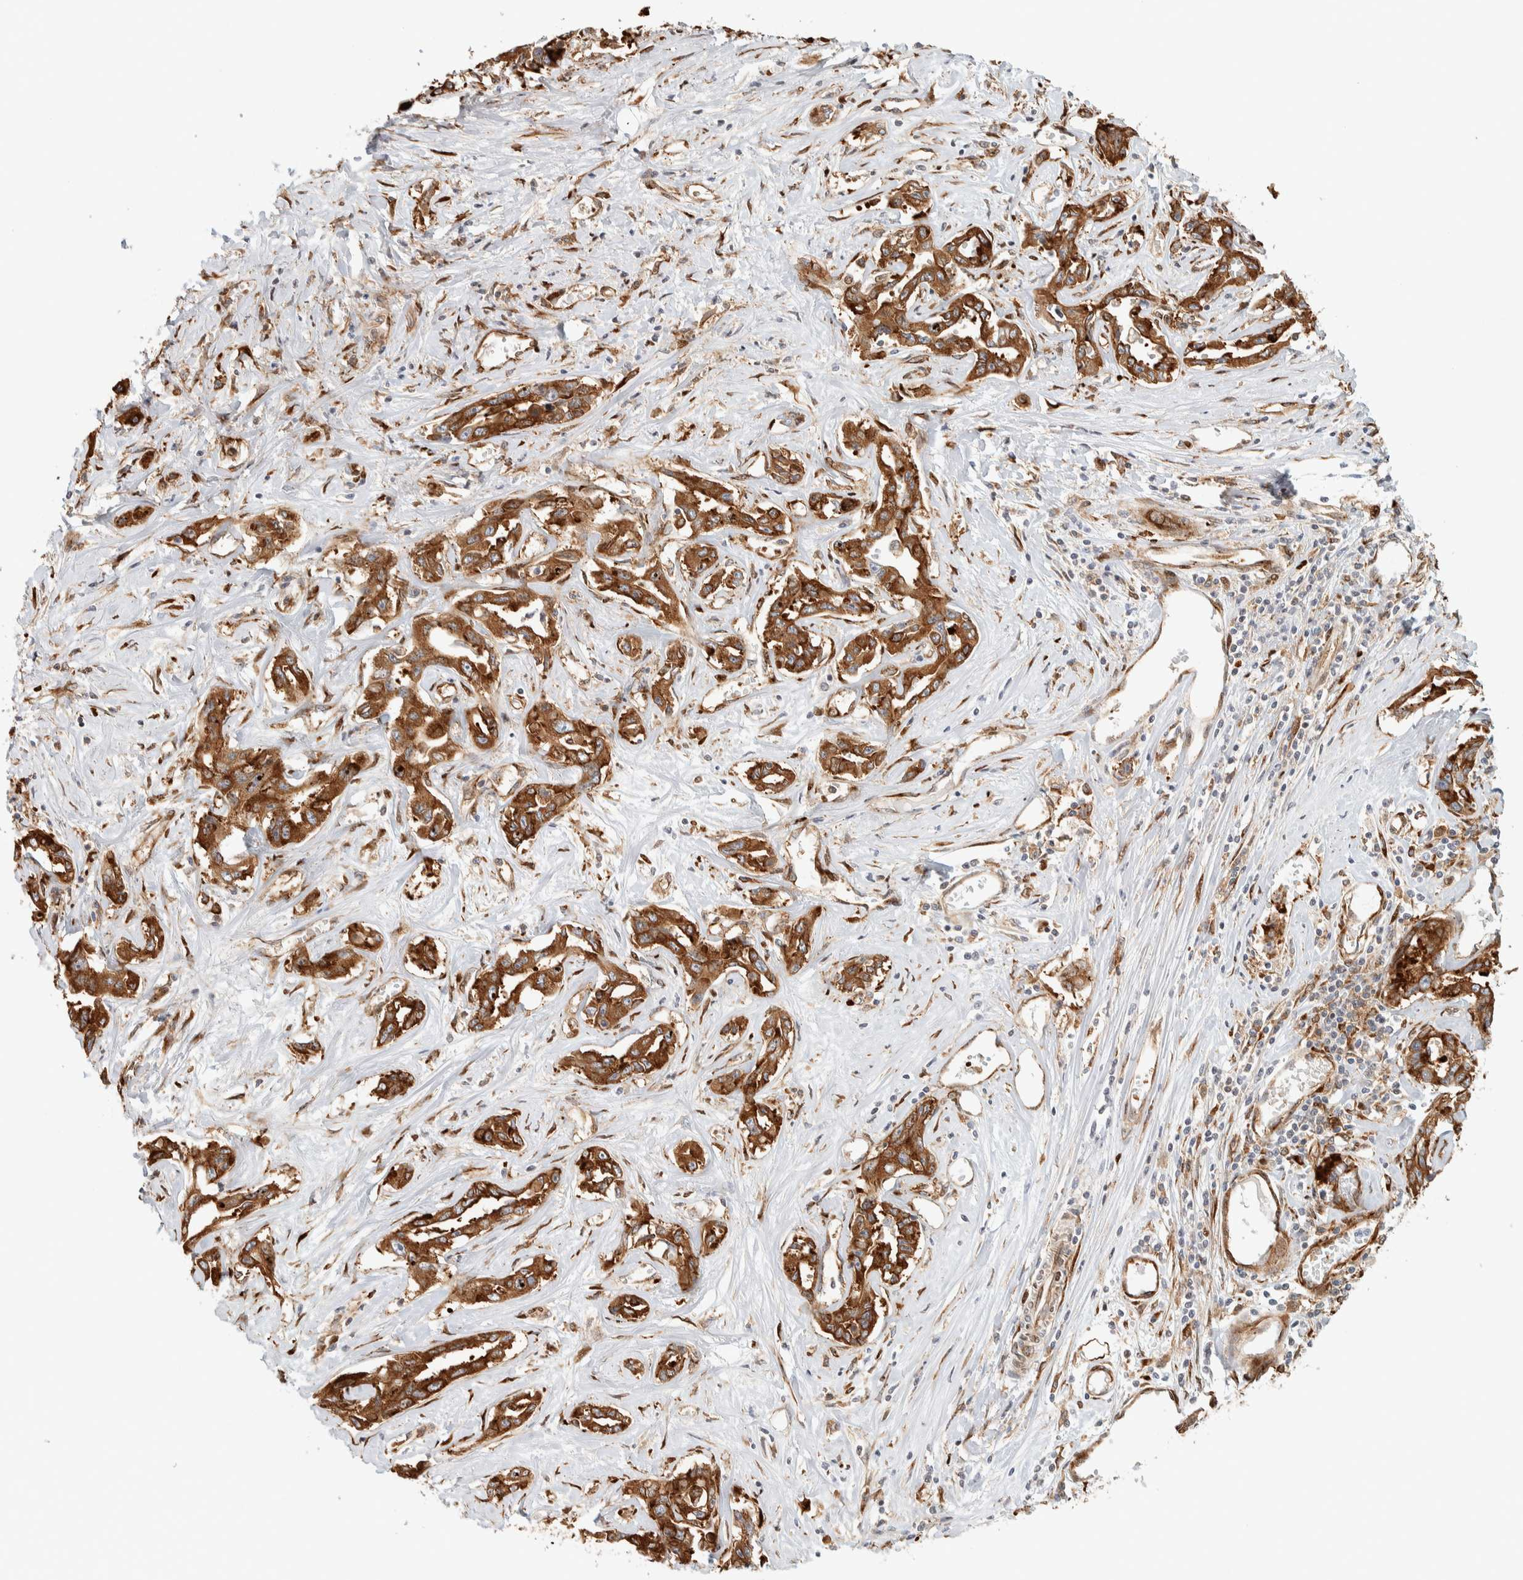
{"staining": {"intensity": "strong", "quantity": ">75%", "location": "cytoplasmic/membranous"}, "tissue": "liver cancer", "cell_type": "Tumor cells", "image_type": "cancer", "snomed": [{"axis": "morphology", "description": "Cholangiocarcinoma"}, {"axis": "topography", "description": "Liver"}], "caption": "Immunohistochemistry (IHC) staining of liver cancer, which shows high levels of strong cytoplasmic/membranous staining in approximately >75% of tumor cells indicating strong cytoplasmic/membranous protein staining. The staining was performed using DAB (brown) for protein detection and nuclei were counterstained in hematoxylin (blue).", "gene": "LLGL2", "patient": {"sex": "male", "age": 59}}